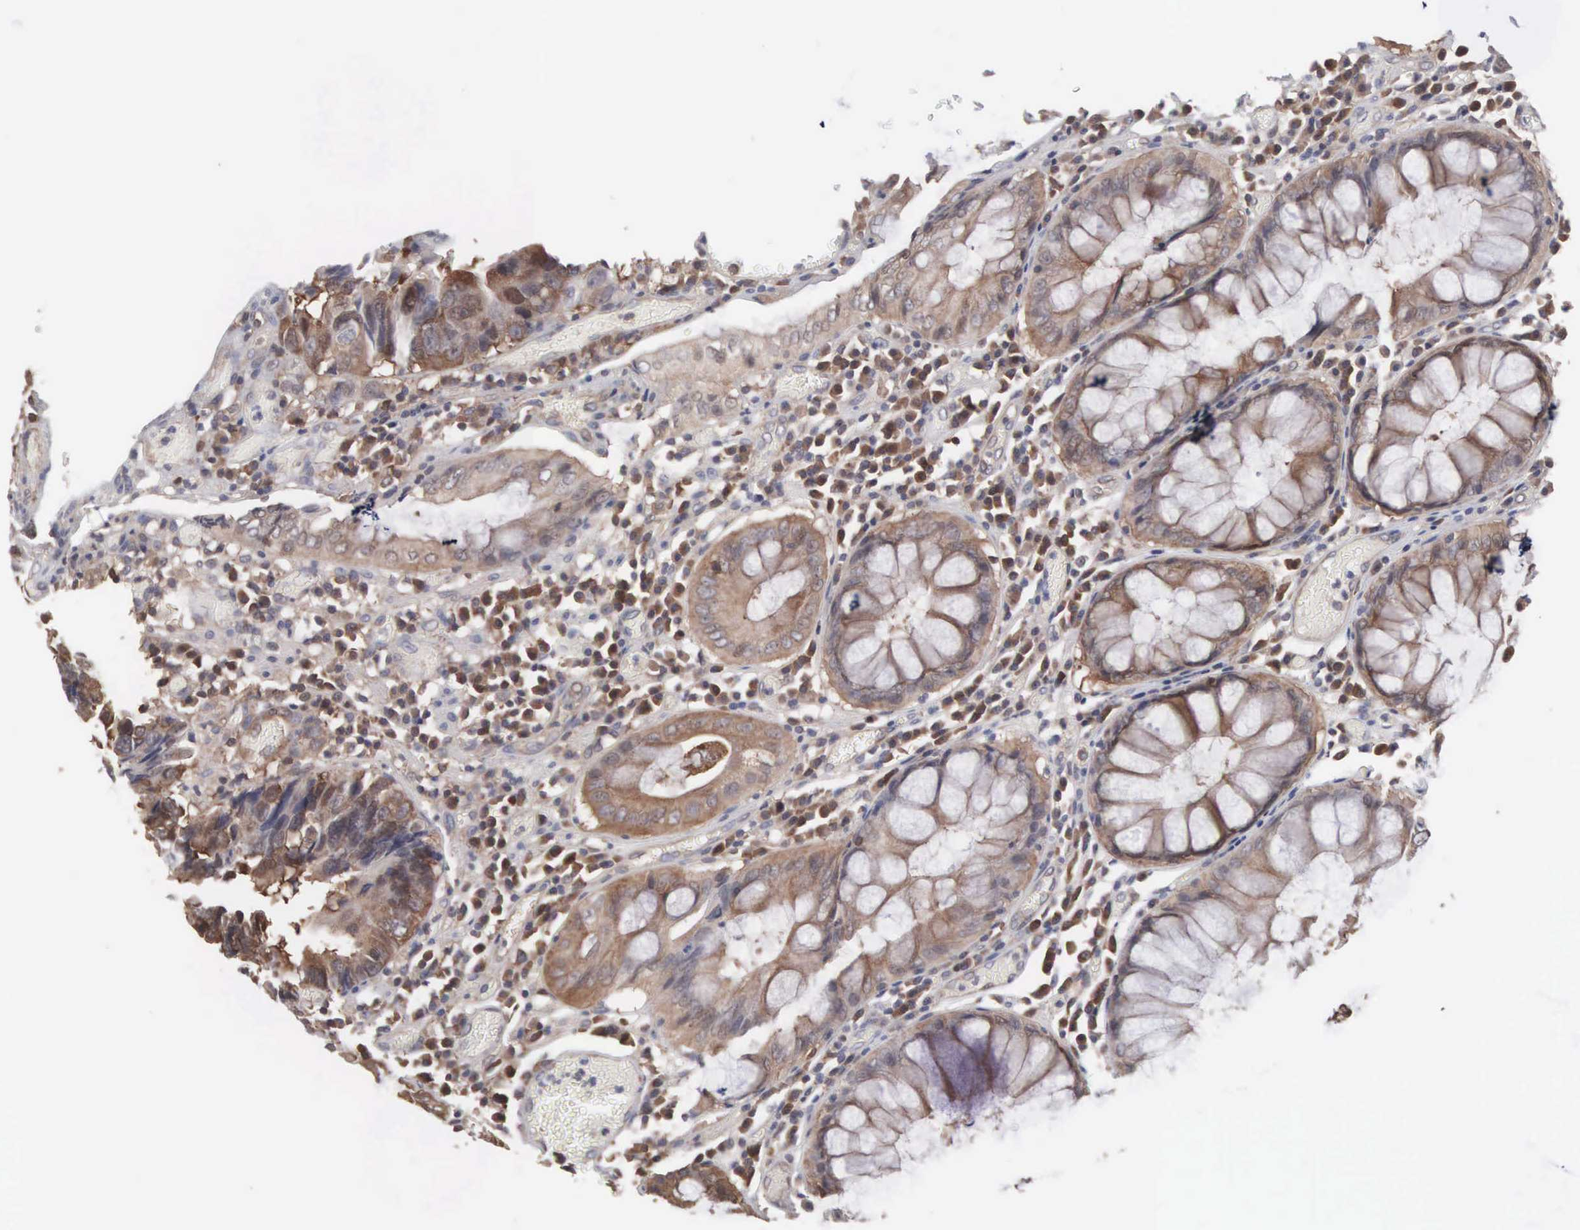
{"staining": {"intensity": "moderate", "quantity": "25%-75%", "location": "cytoplasmic/membranous"}, "tissue": "colorectal cancer", "cell_type": "Tumor cells", "image_type": "cancer", "snomed": [{"axis": "morphology", "description": "Adenocarcinoma, NOS"}, {"axis": "topography", "description": "Rectum"}], "caption": "Human colorectal cancer (adenocarcinoma) stained with a brown dye demonstrates moderate cytoplasmic/membranous positive staining in about 25%-75% of tumor cells.", "gene": "MTHFD1", "patient": {"sex": "female", "age": 98}}